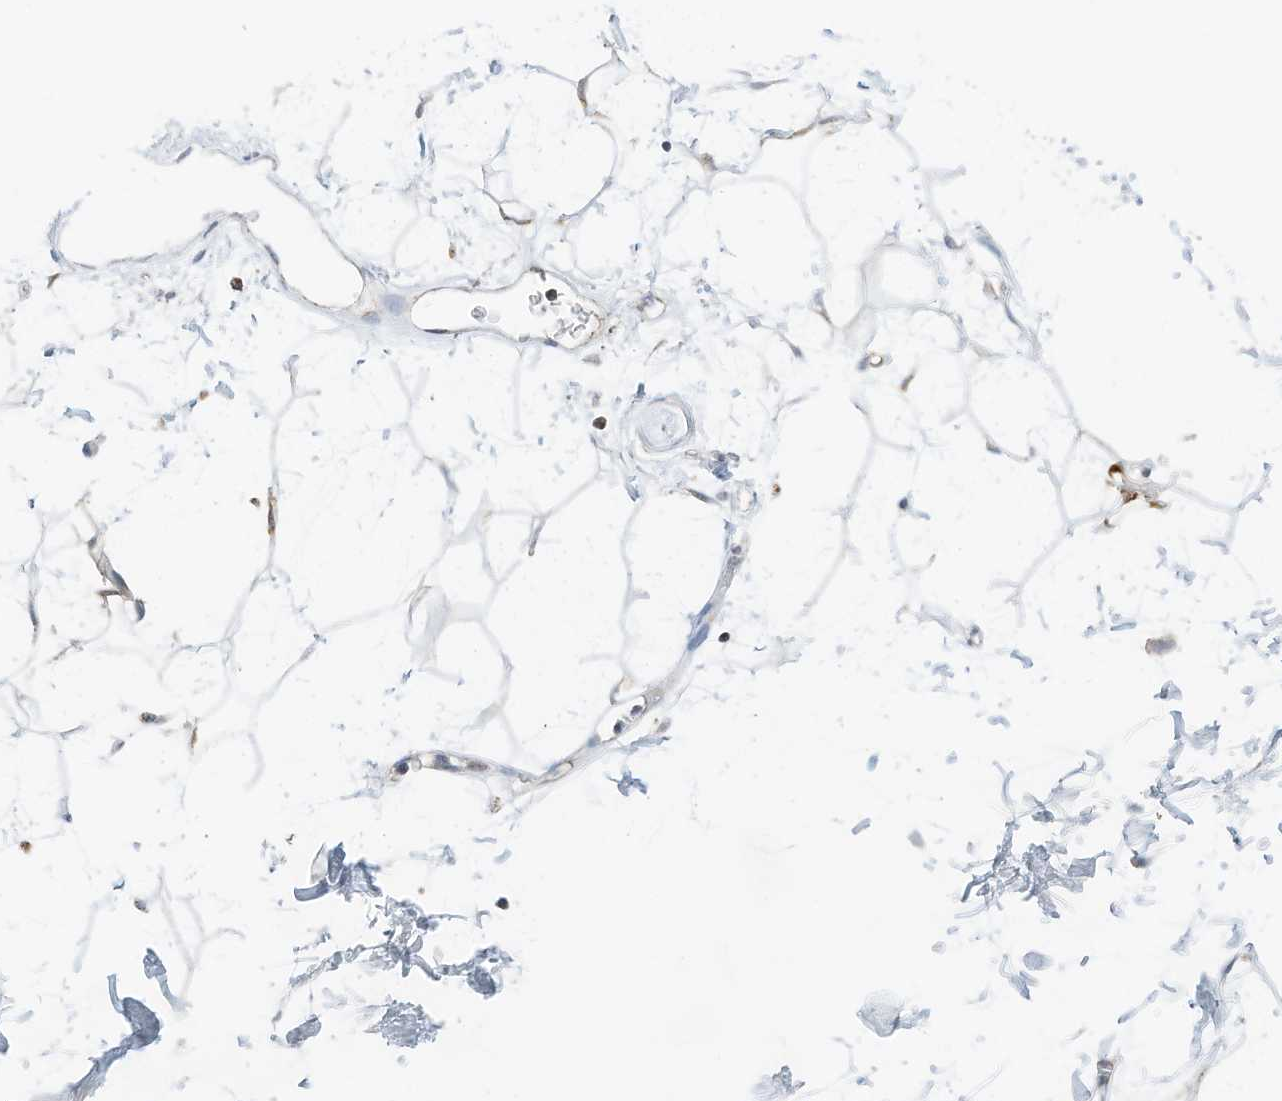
{"staining": {"intensity": "moderate", "quantity": "<25%", "location": "cytoplasmic/membranous"}, "tissue": "adipose tissue", "cell_type": "Adipocytes", "image_type": "normal", "snomed": [{"axis": "morphology", "description": "Normal tissue, NOS"}, {"axis": "topography", "description": "Soft tissue"}], "caption": "The histopathology image displays immunohistochemical staining of unremarkable adipose tissue. There is moderate cytoplasmic/membranous staining is present in about <25% of adipocytes.", "gene": "RMND1", "patient": {"sex": "male", "age": 72}}